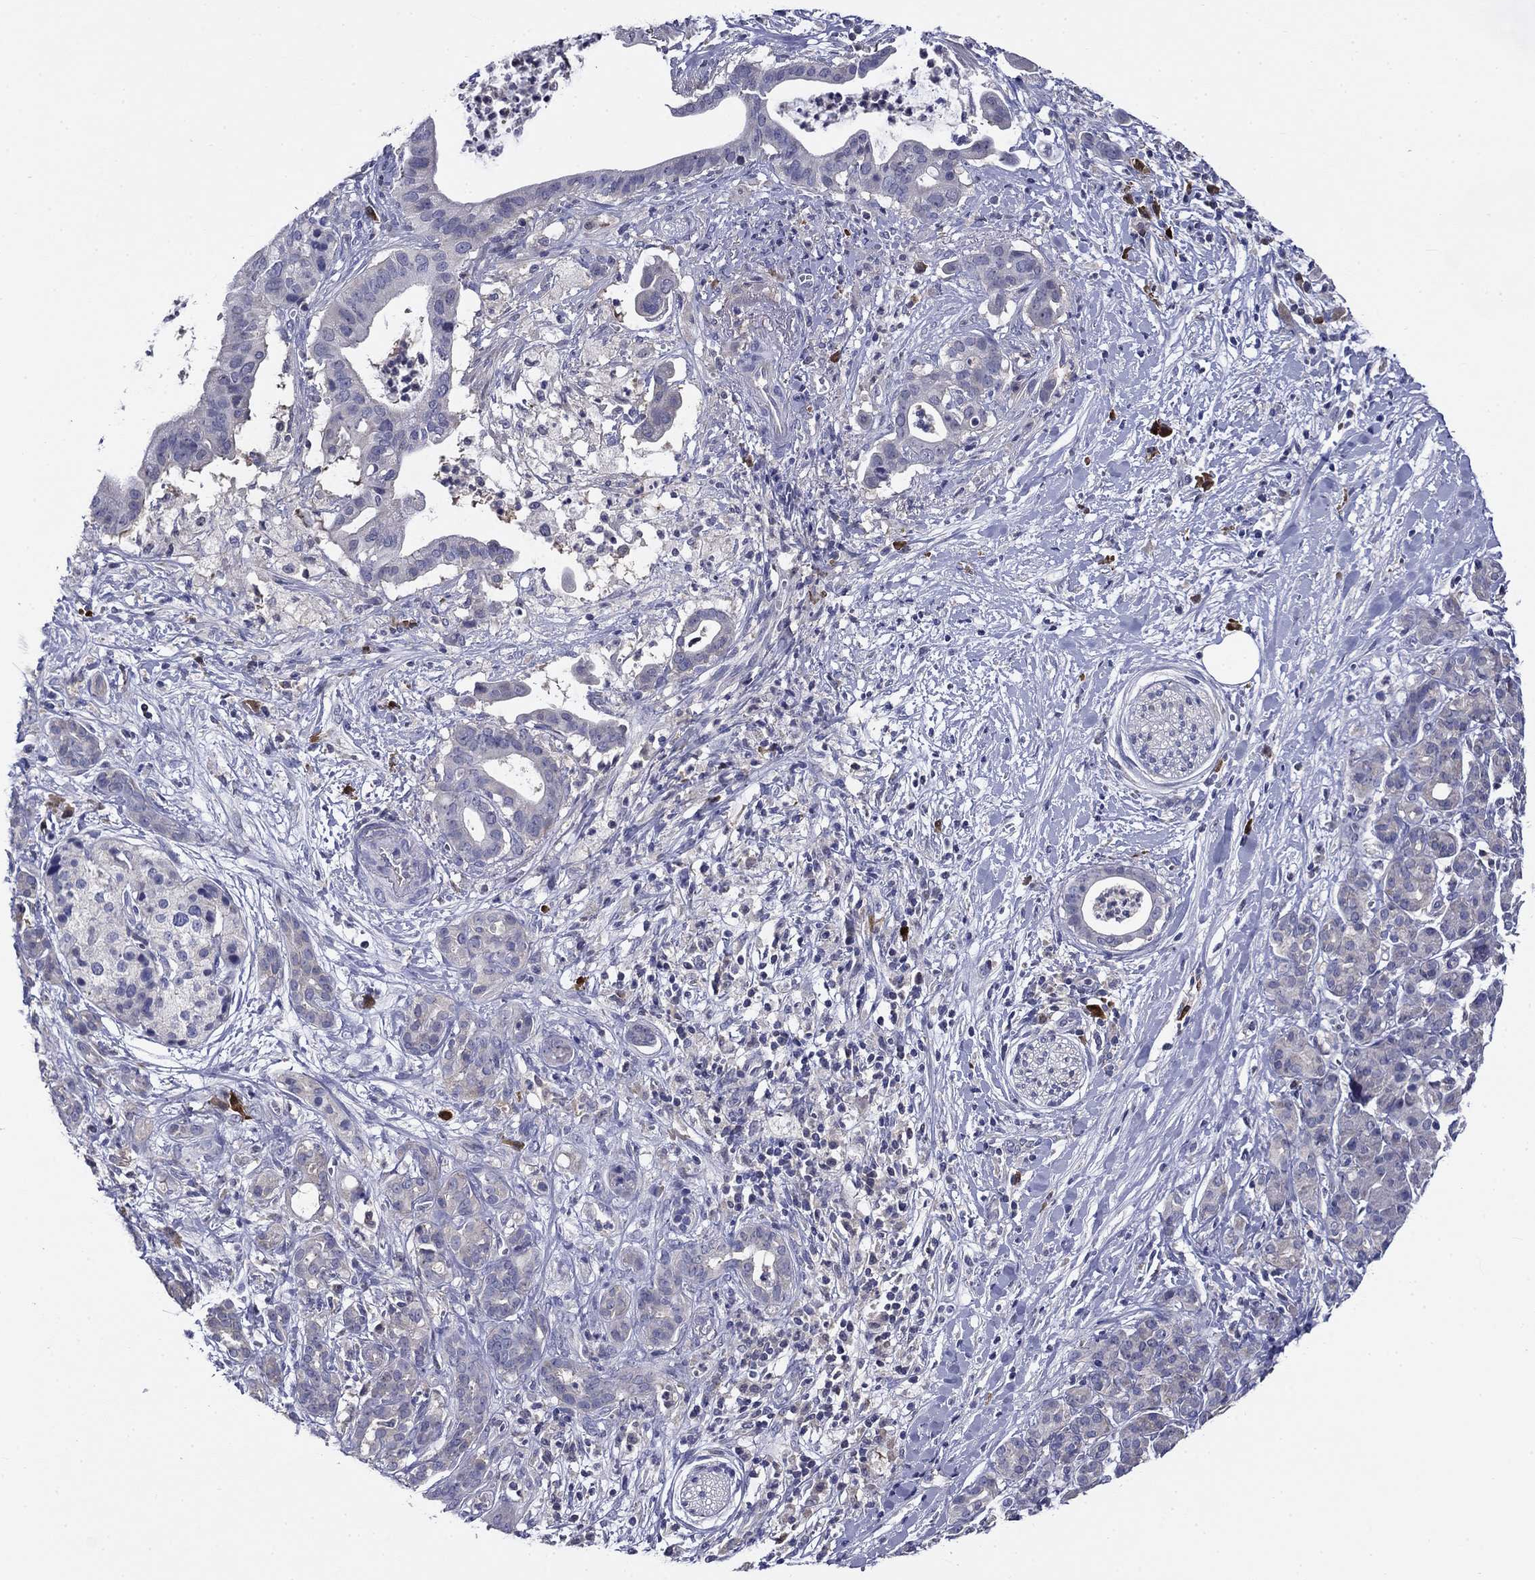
{"staining": {"intensity": "negative", "quantity": "none", "location": "none"}, "tissue": "pancreatic cancer", "cell_type": "Tumor cells", "image_type": "cancer", "snomed": [{"axis": "morphology", "description": "Adenocarcinoma, NOS"}, {"axis": "topography", "description": "Pancreas"}], "caption": "This photomicrograph is of pancreatic cancer stained with immunohistochemistry to label a protein in brown with the nuclei are counter-stained blue. There is no expression in tumor cells. (DAB immunohistochemistry with hematoxylin counter stain).", "gene": "POU2F2", "patient": {"sex": "male", "age": 61}}